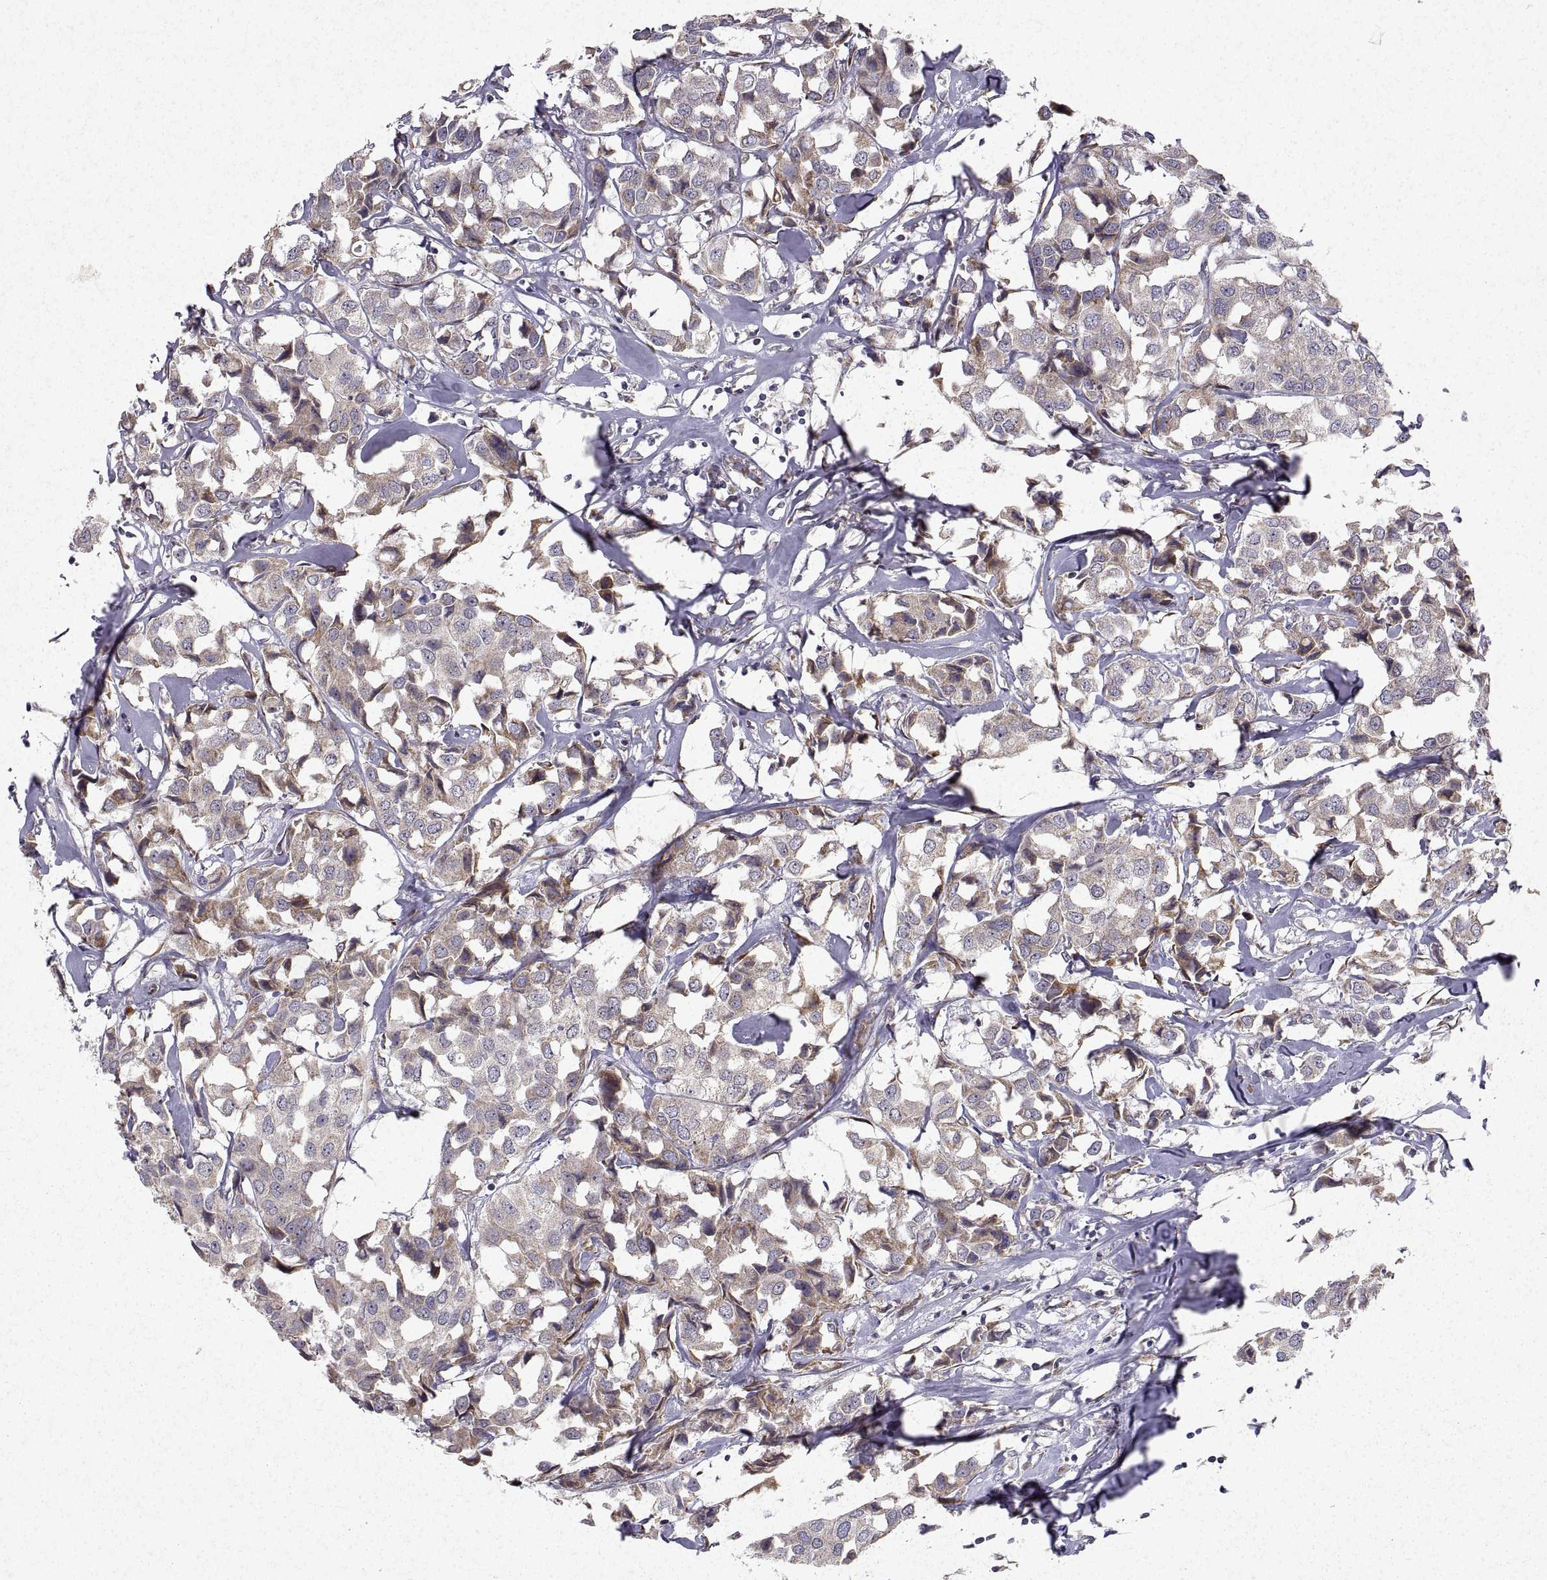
{"staining": {"intensity": "moderate", "quantity": "<25%", "location": "cytoplasmic/membranous"}, "tissue": "breast cancer", "cell_type": "Tumor cells", "image_type": "cancer", "snomed": [{"axis": "morphology", "description": "Duct carcinoma"}, {"axis": "topography", "description": "Breast"}], "caption": "The immunohistochemical stain labels moderate cytoplasmic/membranous expression in tumor cells of breast invasive ductal carcinoma tissue. Immunohistochemistry stains the protein in brown and the nuclei are stained blue.", "gene": "MANBAL", "patient": {"sex": "female", "age": 80}}